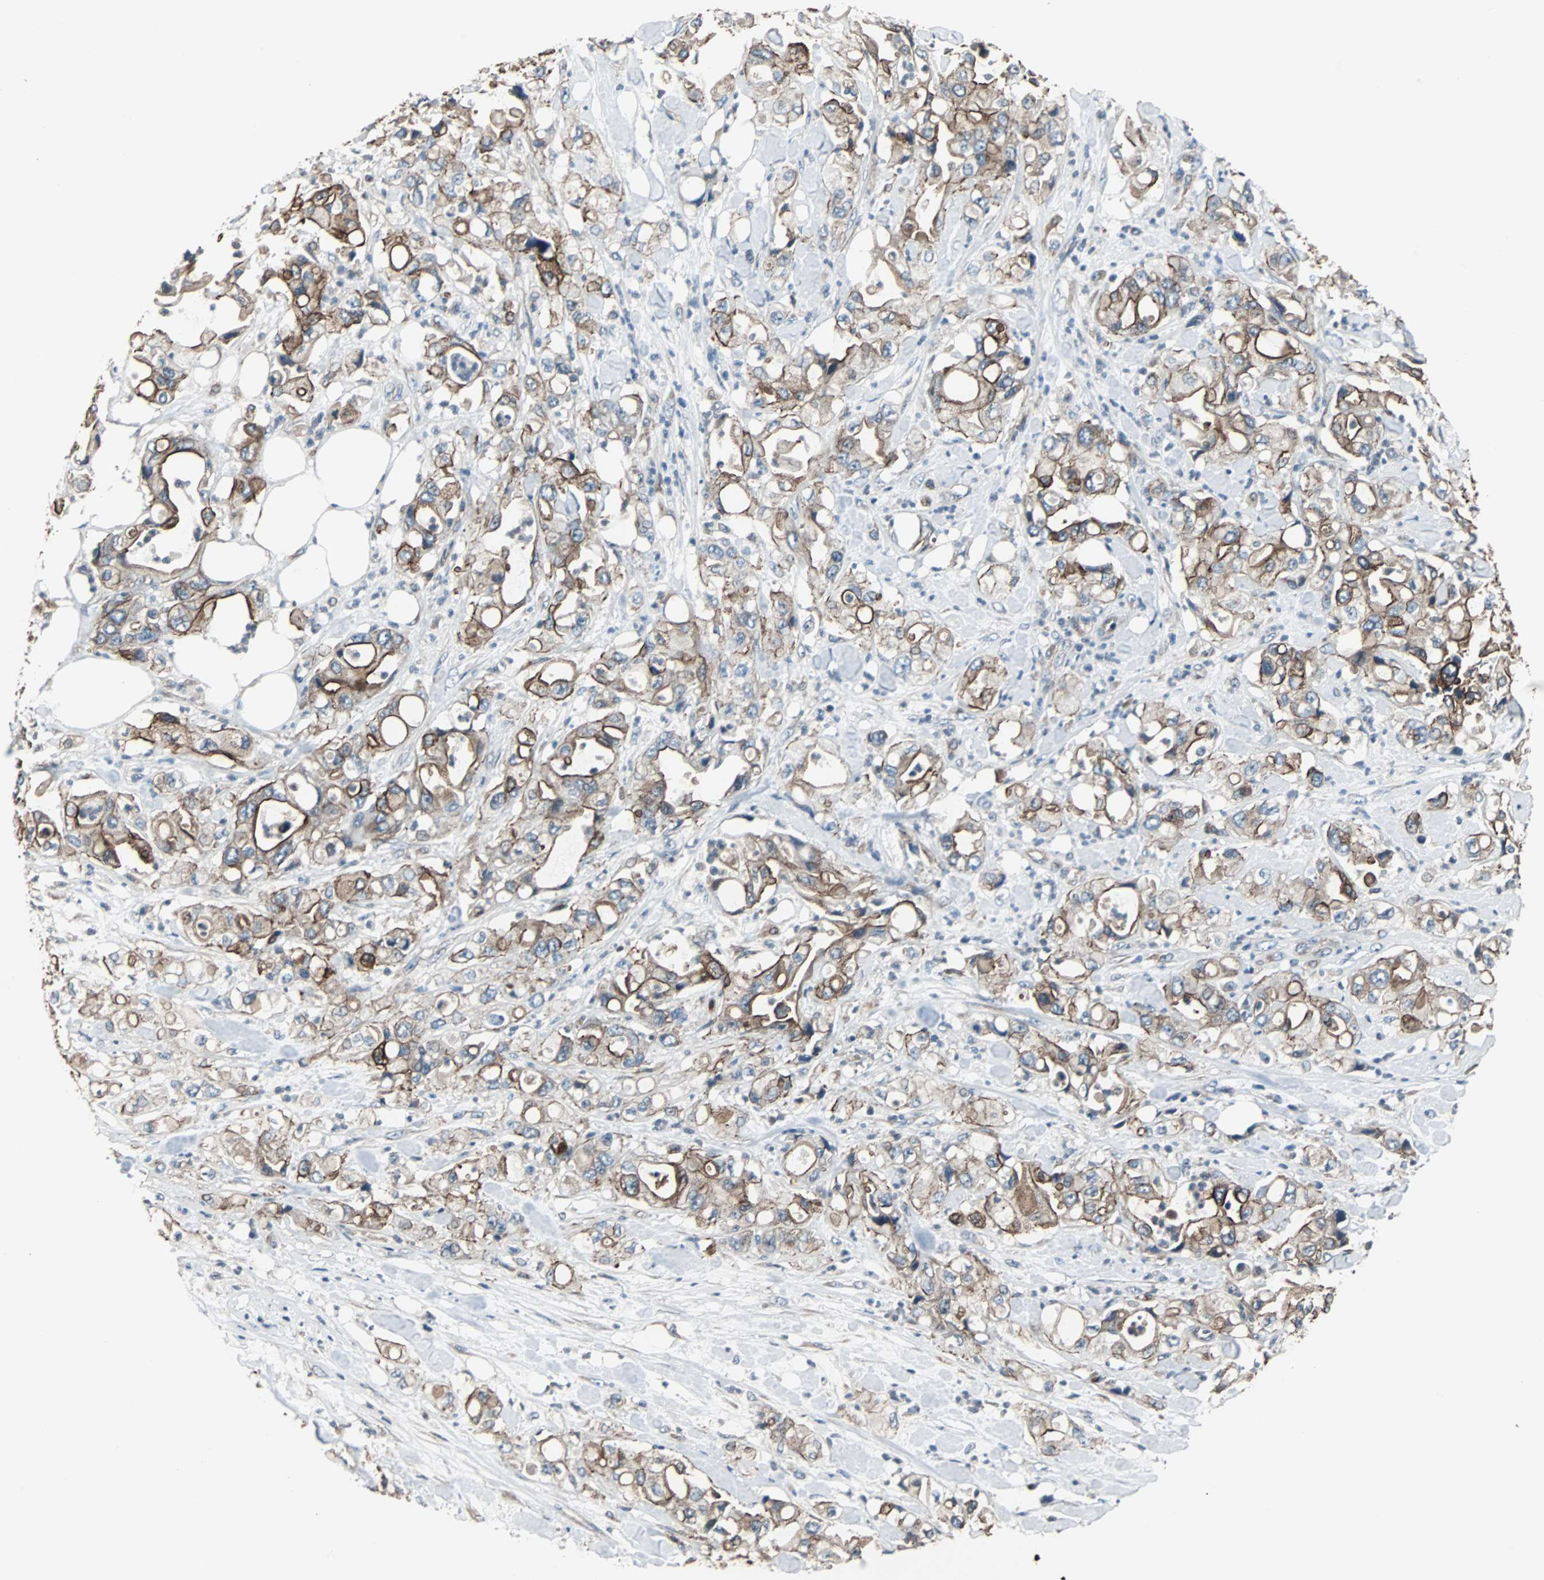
{"staining": {"intensity": "moderate", "quantity": "25%-75%", "location": "cytoplasmic/membranous"}, "tissue": "pancreatic cancer", "cell_type": "Tumor cells", "image_type": "cancer", "snomed": [{"axis": "morphology", "description": "Adenocarcinoma, NOS"}, {"axis": "topography", "description": "Pancreas"}], "caption": "Immunohistochemical staining of pancreatic cancer (adenocarcinoma) shows medium levels of moderate cytoplasmic/membranous positivity in about 25%-75% of tumor cells.", "gene": "CHP1", "patient": {"sex": "male", "age": 70}}